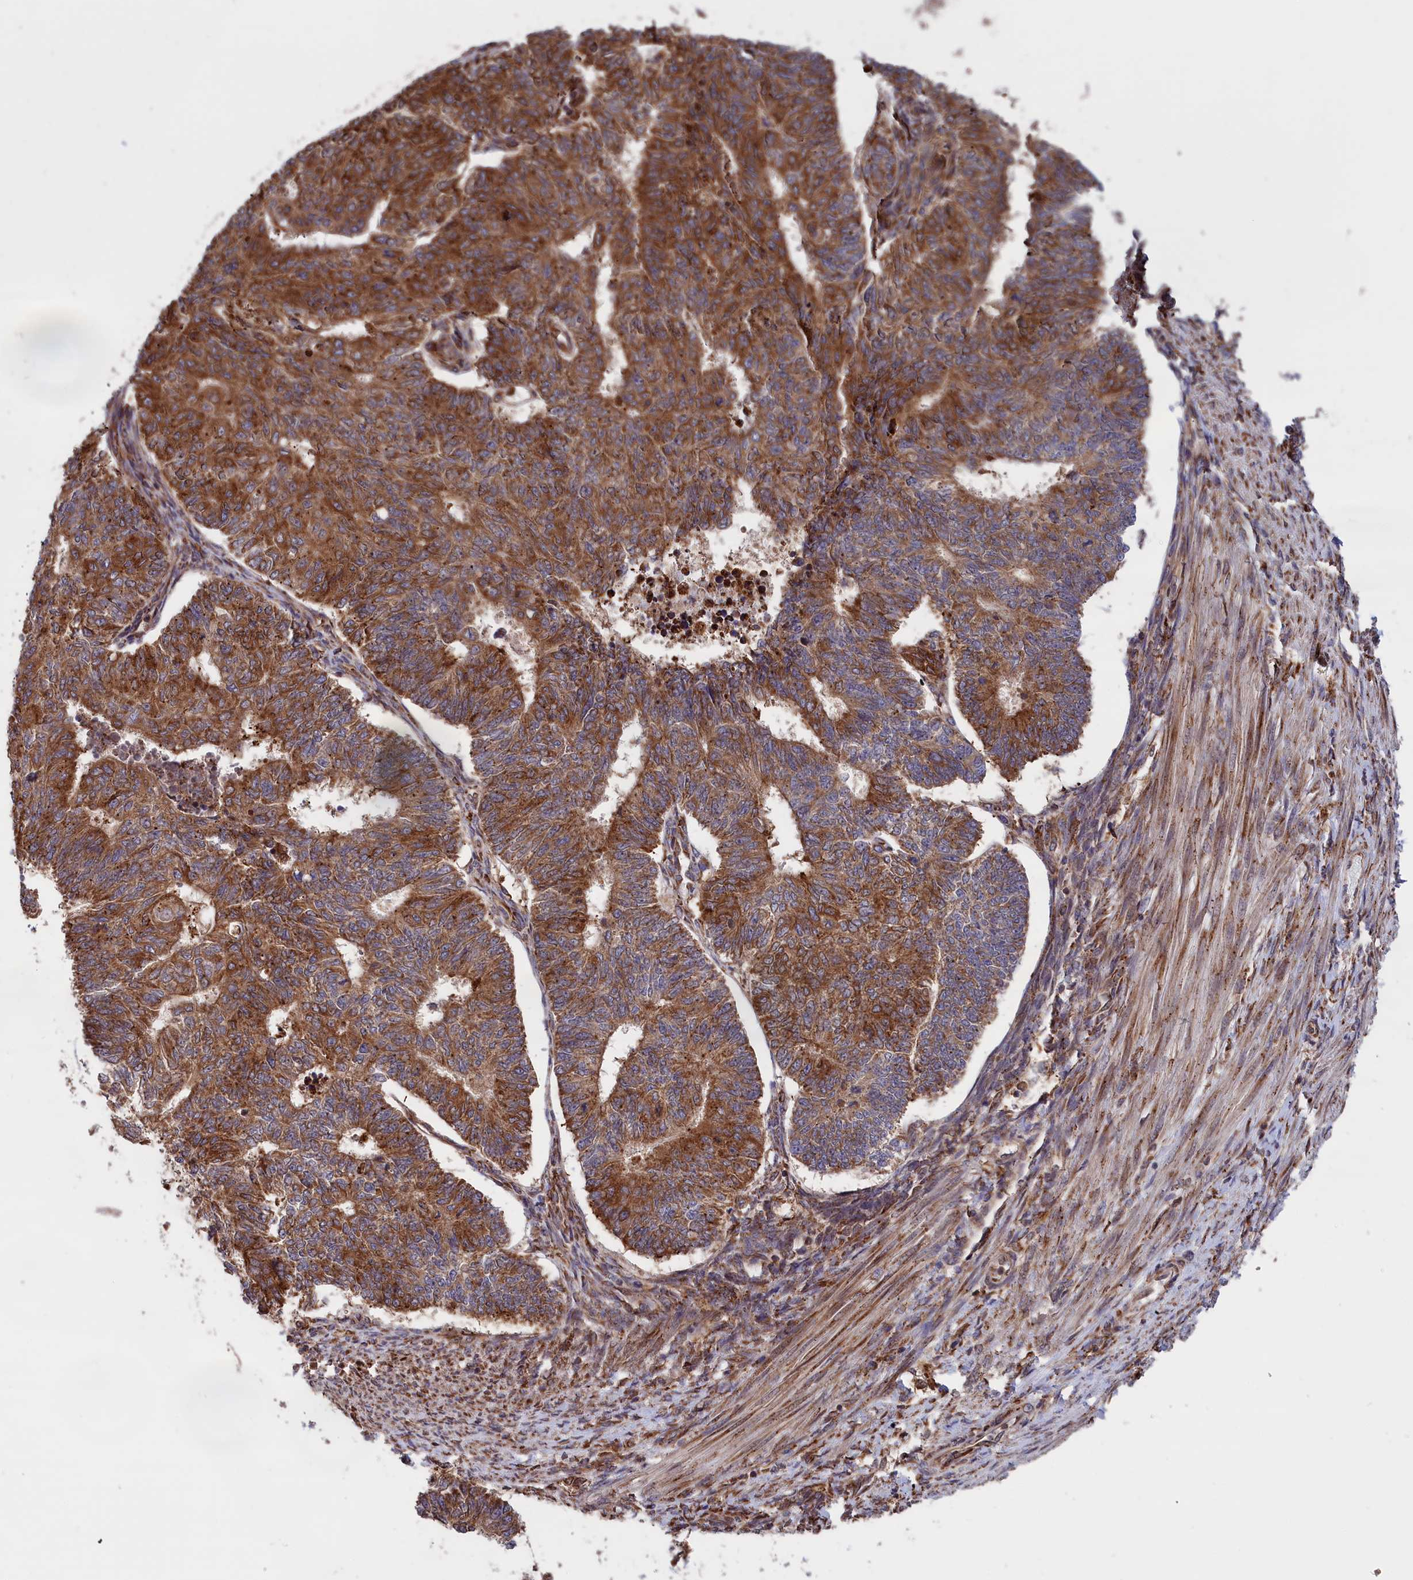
{"staining": {"intensity": "moderate", "quantity": ">75%", "location": "cytoplasmic/membranous"}, "tissue": "endometrial cancer", "cell_type": "Tumor cells", "image_type": "cancer", "snomed": [{"axis": "morphology", "description": "Adenocarcinoma, NOS"}, {"axis": "topography", "description": "Endometrium"}], "caption": "Moderate cytoplasmic/membranous protein expression is appreciated in approximately >75% of tumor cells in endometrial cancer.", "gene": "PLA2G4C", "patient": {"sex": "female", "age": 32}}